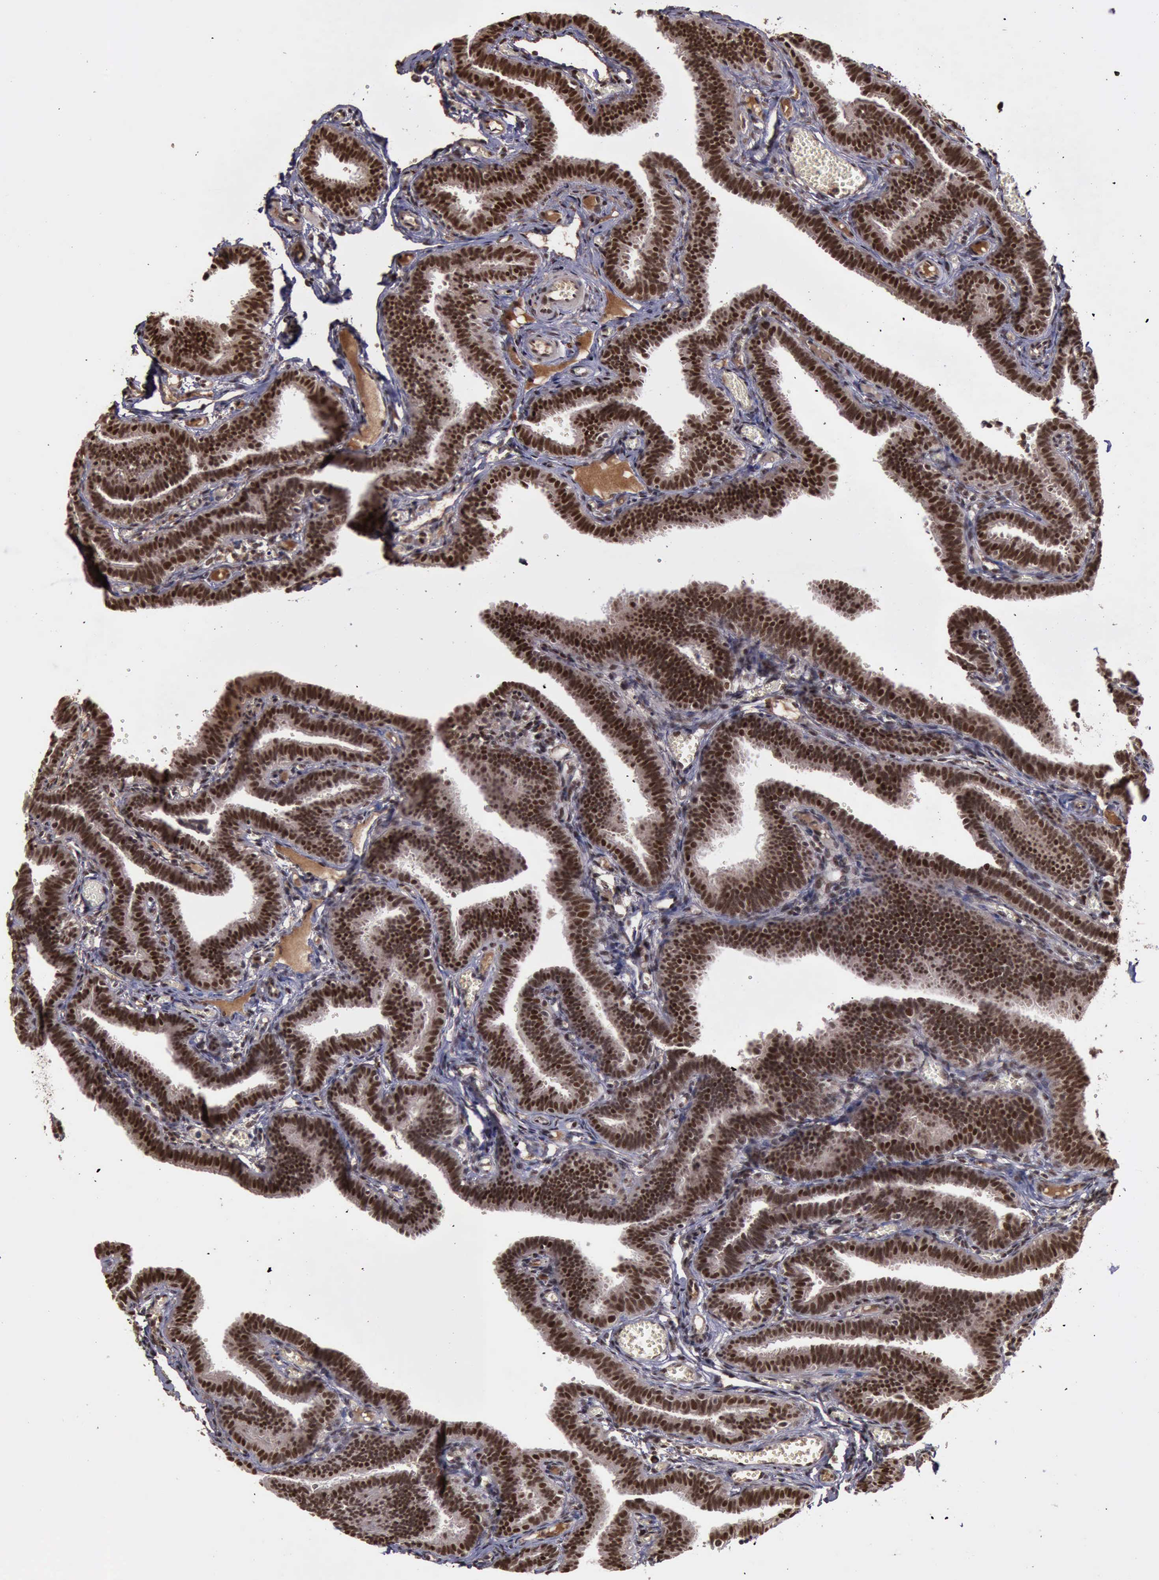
{"staining": {"intensity": "strong", "quantity": ">75%", "location": "cytoplasmic/membranous,nuclear"}, "tissue": "fallopian tube", "cell_type": "Glandular cells", "image_type": "normal", "snomed": [{"axis": "morphology", "description": "Normal tissue, NOS"}, {"axis": "topography", "description": "Fallopian tube"}], "caption": "Protein staining displays strong cytoplasmic/membranous,nuclear positivity in approximately >75% of glandular cells in unremarkable fallopian tube. Using DAB (brown) and hematoxylin (blue) stains, captured at high magnification using brightfield microscopy.", "gene": "TRMT2A", "patient": {"sex": "female", "age": 29}}